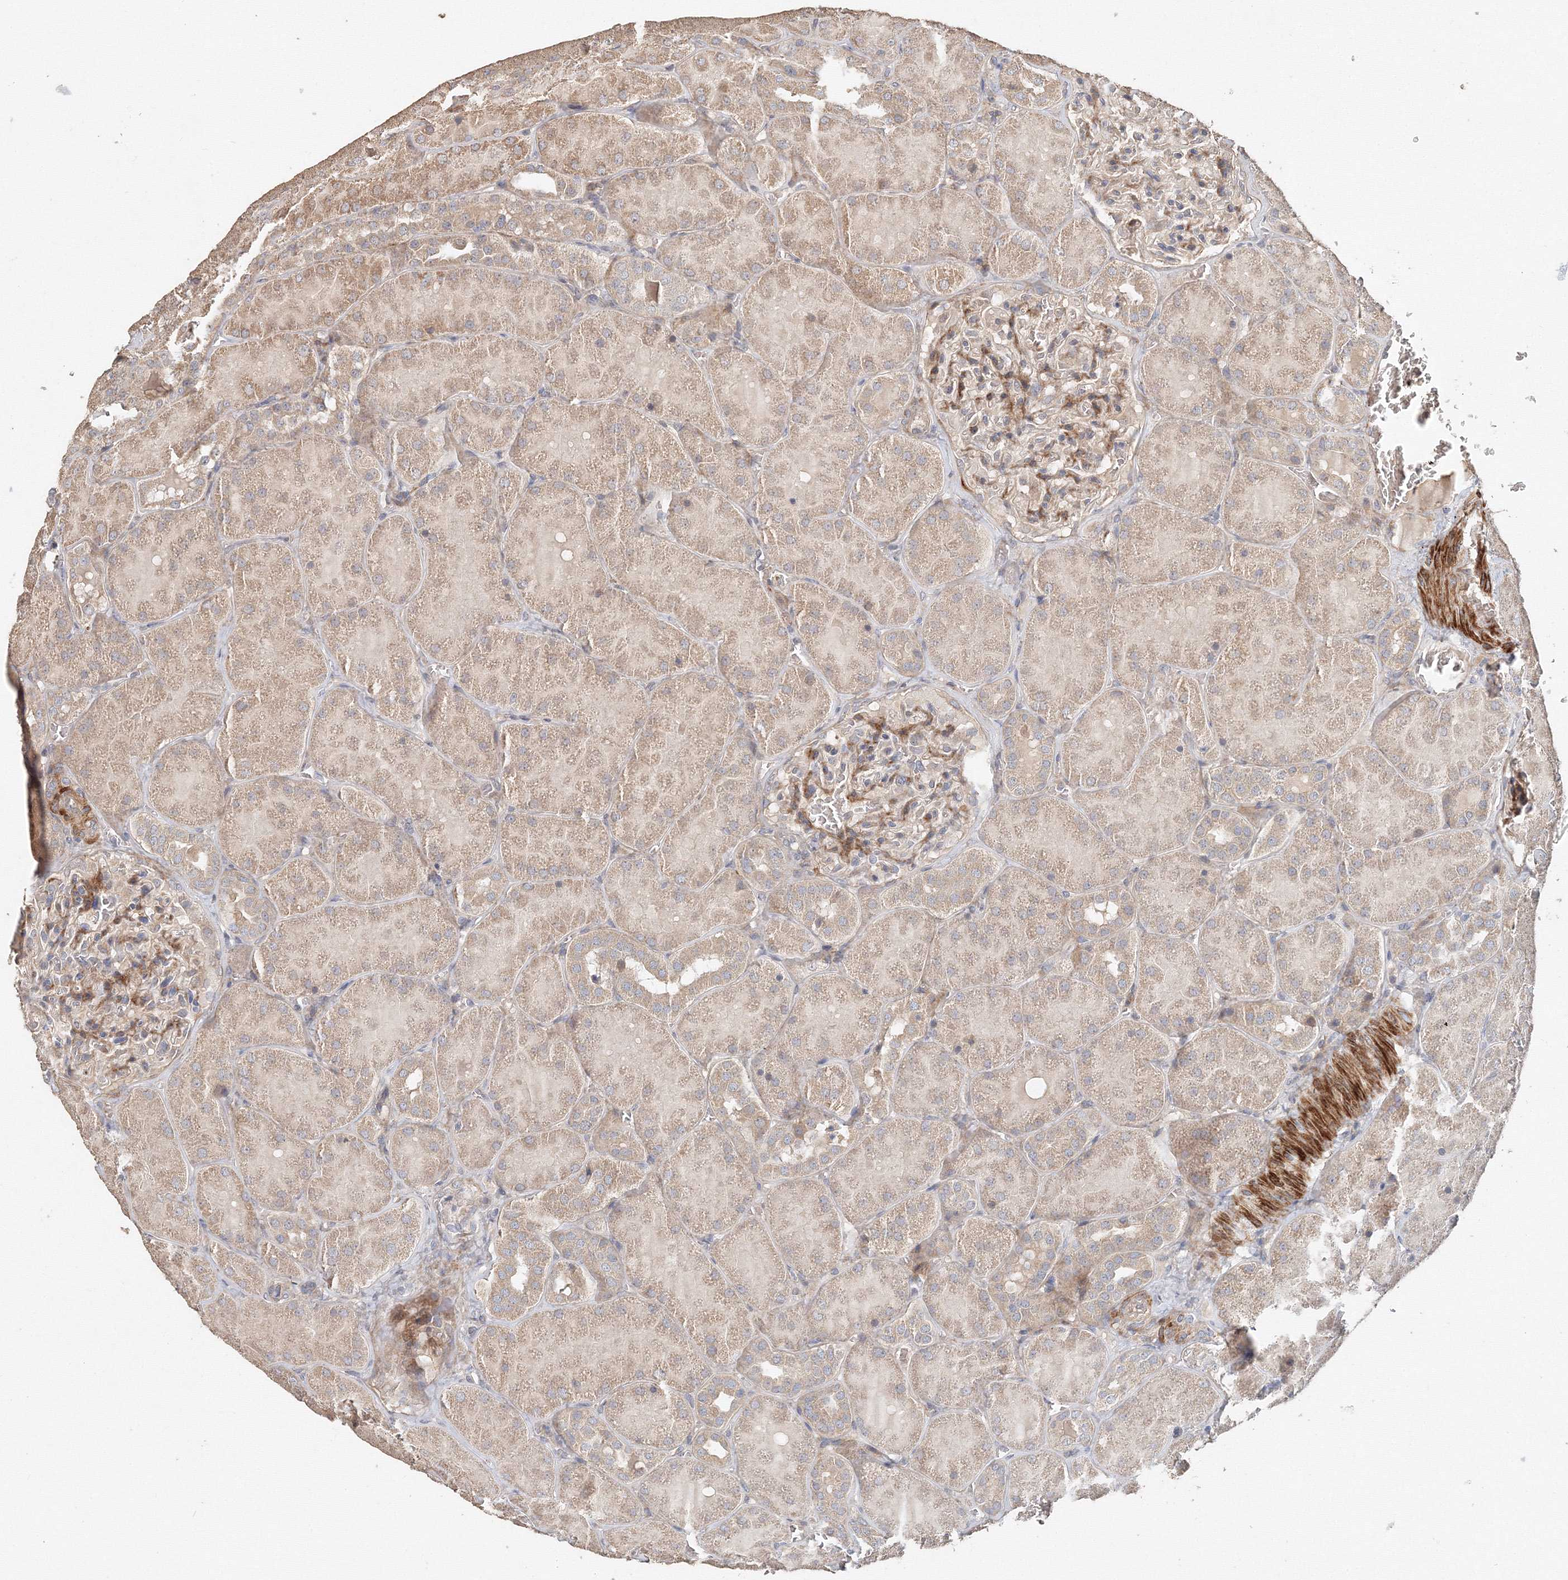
{"staining": {"intensity": "moderate", "quantity": "<25%", "location": "cytoplasmic/membranous"}, "tissue": "kidney", "cell_type": "Cells in glomeruli", "image_type": "normal", "snomed": [{"axis": "morphology", "description": "Normal tissue, NOS"}, {"axis": "topography", "description": "Kidney"}], "caption": "Approximately <25% of cells in glomeruli in benign kidney exhibit moderate cytoplasmic/membranous protein expression as visualized by brown immunohistochemical staining.", "gene": "NALF2", "patient": {"sex": "male", "age": 28}}